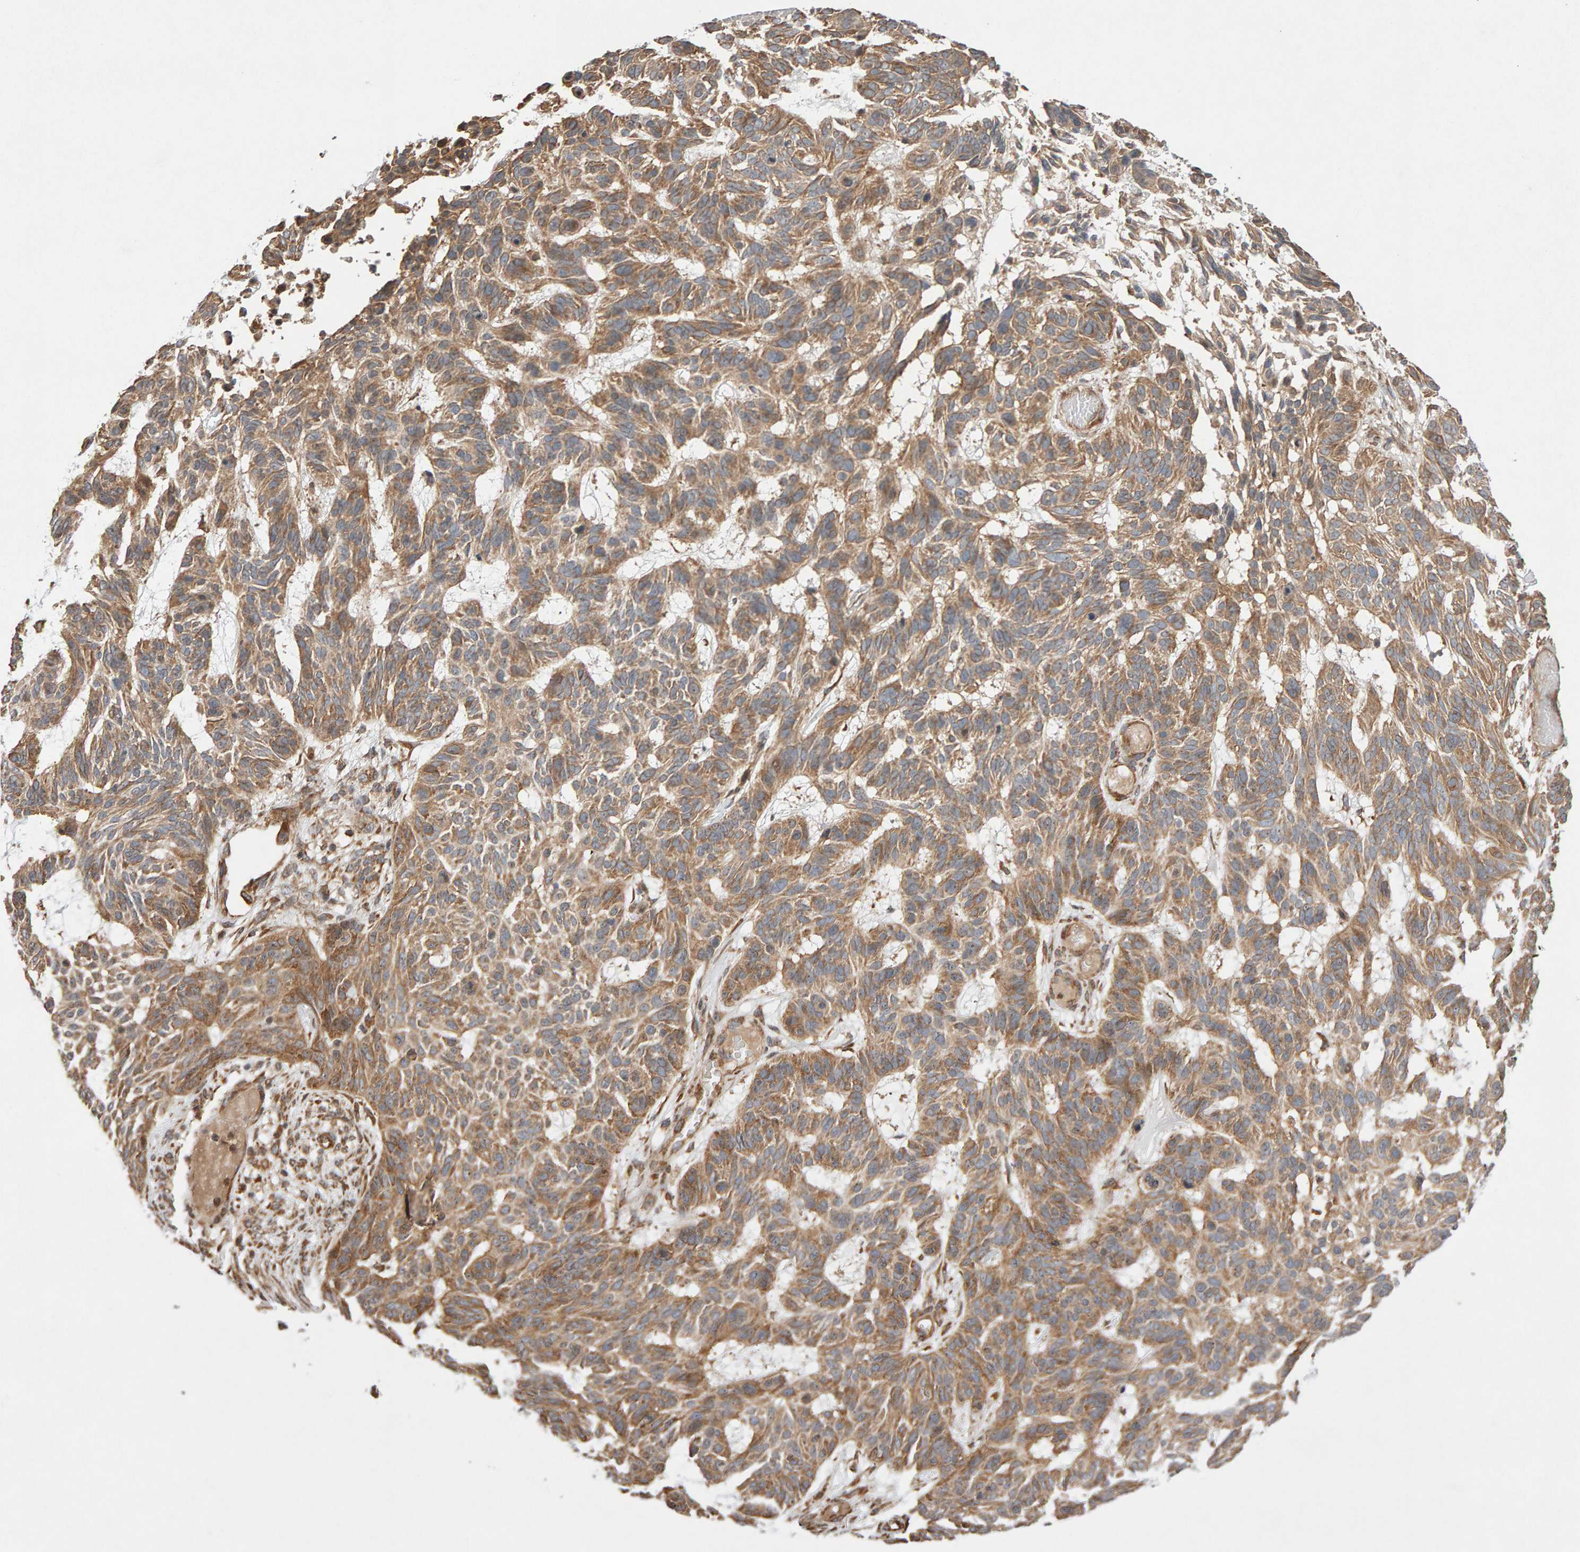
{"staining": {"intensity": "moderate", "quantity": ">75%", "location": "cytoplasmic/membranous"}, "tissue": "skin cancer", "cell_type": "Tumor cells", "image_type": "cancer", "snomed": [{"axis": "morphology", "description": "Basal cell carcinoma"}, {"axis": "topography", "description": "Skin"}], "caption": "Basal cell carcinoma (skin) stained for a protein (brown) exhibits moderate cytoplasmic/membranous positive expression in about >75% of tumor cells.", "gene": "LZTS1", "patient": {"sex": "male", "age": 85}}